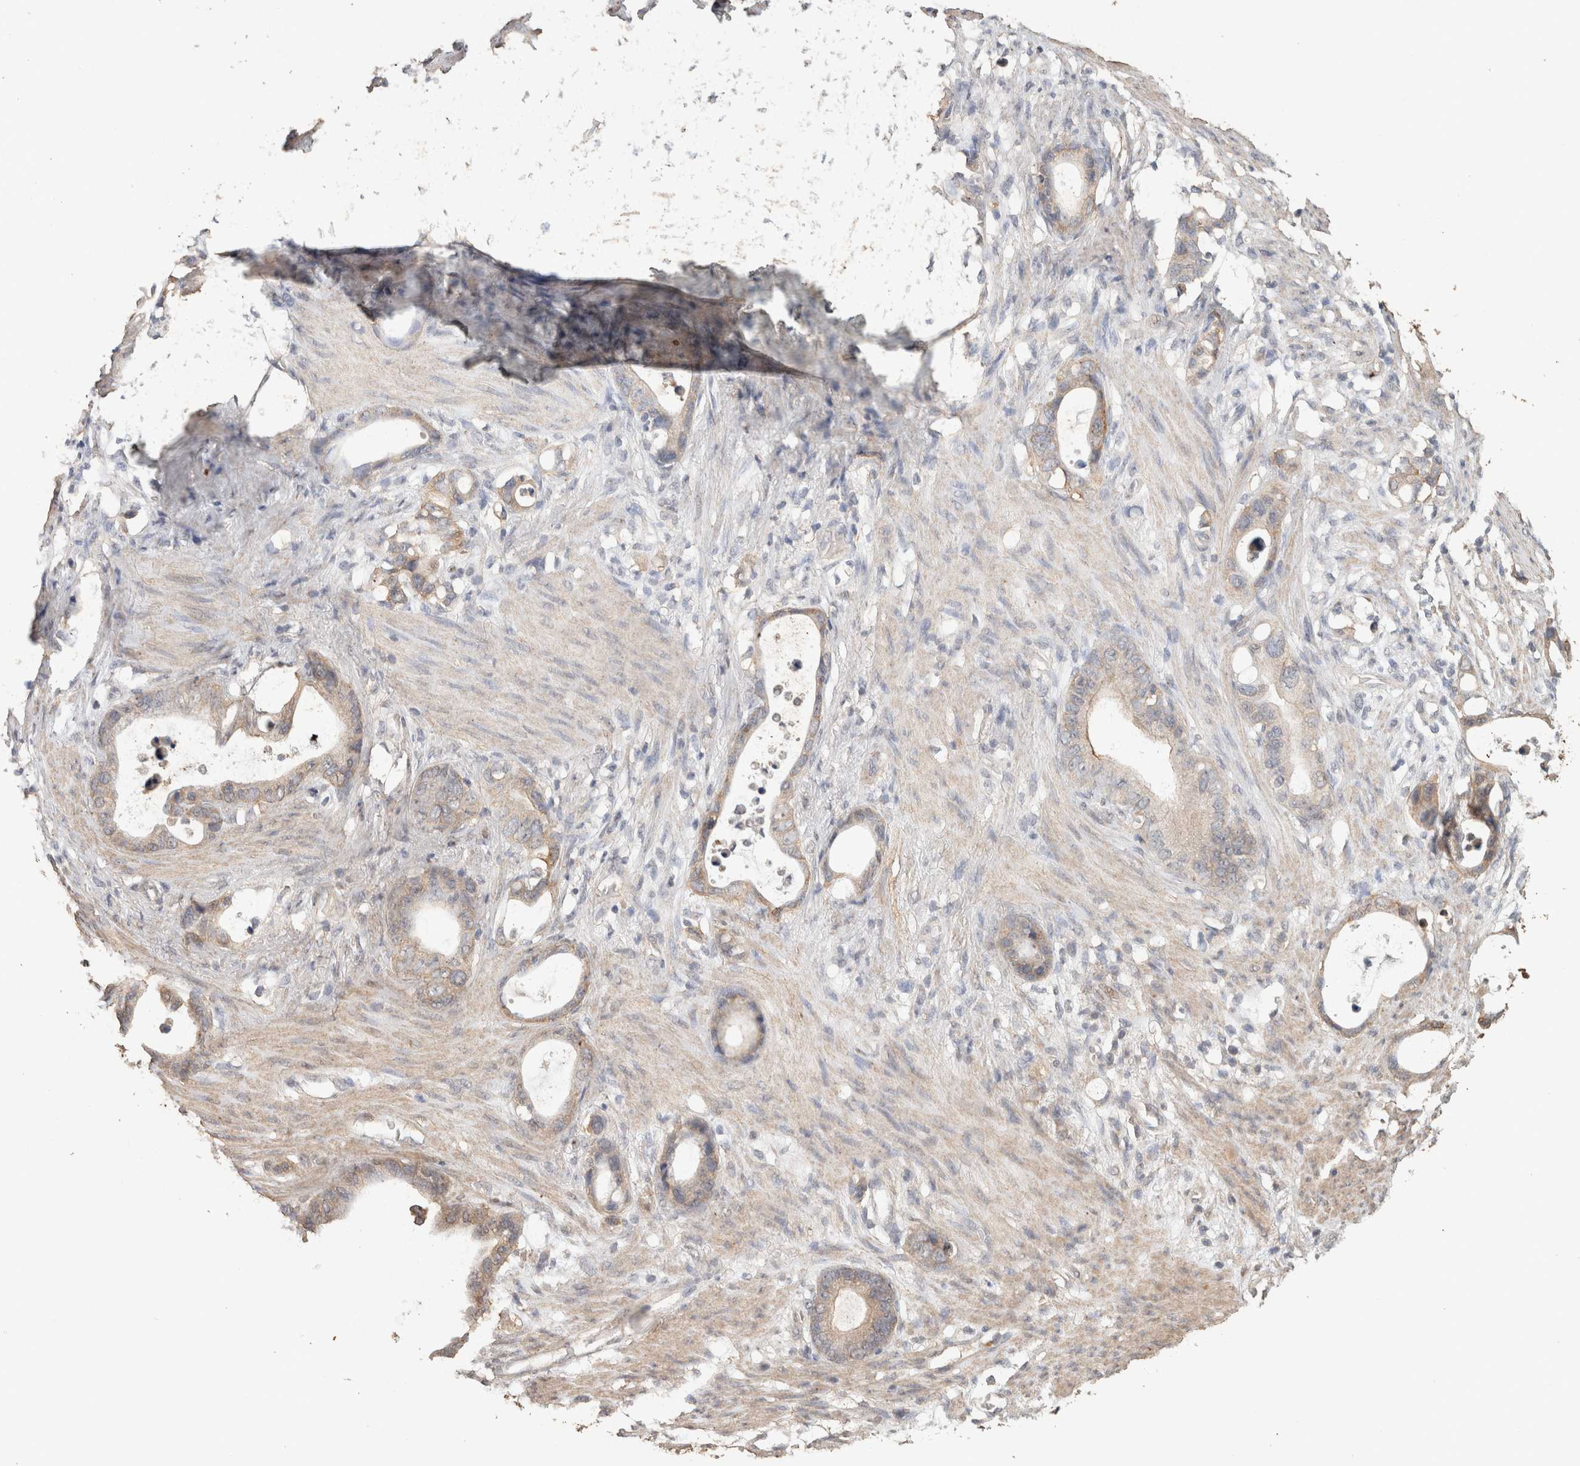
{"staining": {"intensity": "weak", "quantity": "<25%", "location": "cytoplasmic/membranous"}, "tissue": "stomach cancer", "cell_type": "Tumor cells", "image_type": "cancer", "snomed": [{"axis": "morphology", "description": "Adenocarcinoma, NOS"}, {"axis": "topography", "description": "Stomach"}], "caption": "IHC histopathology image of neoplastic tissue: human stomach adenocarcinoma stained with DAB shows no significant protein expression in tumor cells.", "gene": "CX3CL1", "patient": {"sex": "female", "age": 75}}